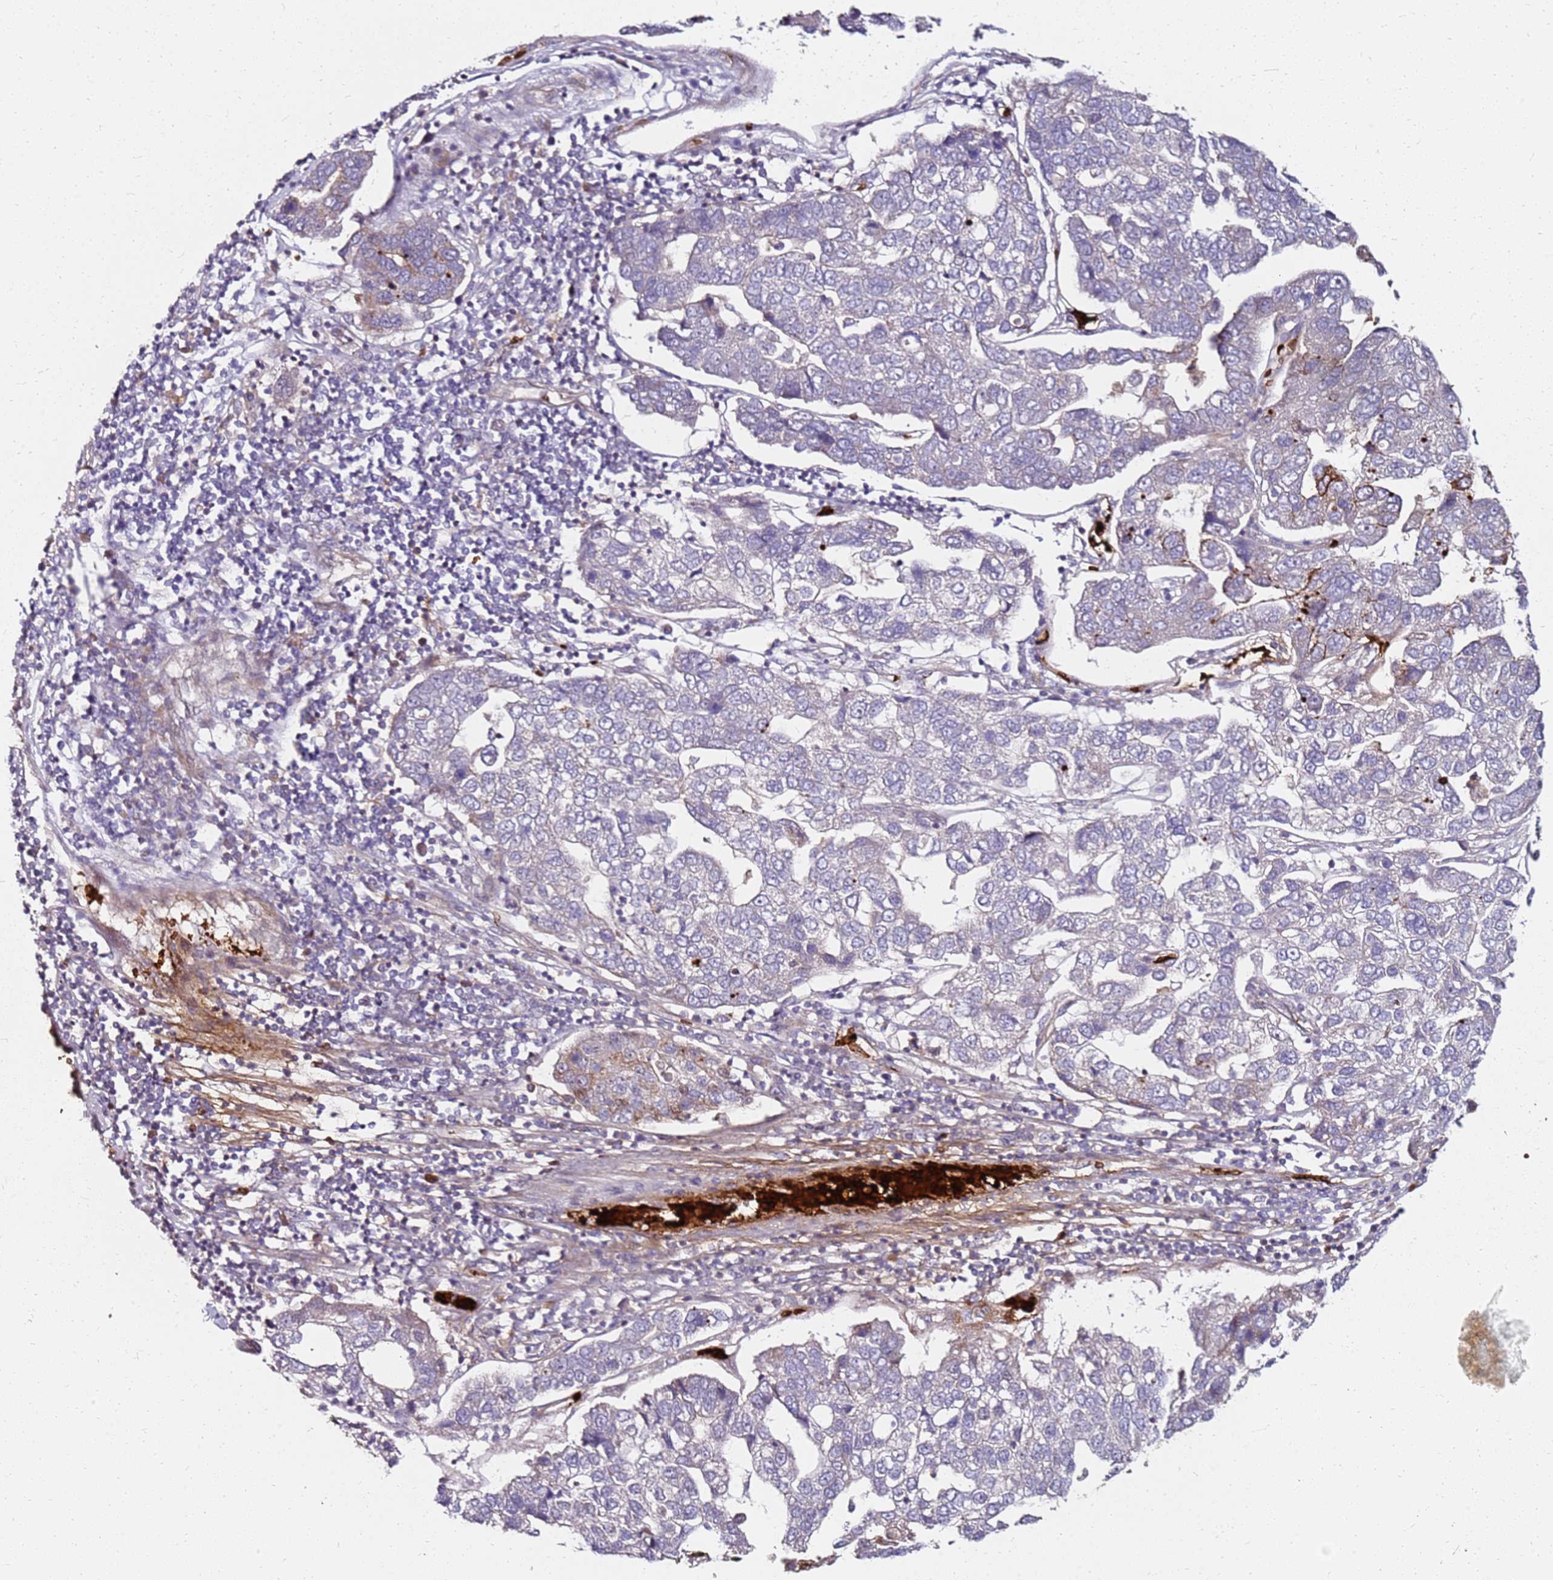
{"staining": {"intensity": "negative", "quantity": "none", "location": "none"}, "tissue": "pancreatic cancer", "cell_type": "Tumor cells", "image_type": "cancer", "snomed": [{"axis": "morphology", "description": "Adenocarcinoma, NOS"}, {"axis": "topography", "description": "Pancreas"}], "caption": "This is an immunohistochemistry micrograph of adenocarcinoma (pancreatic). There is no staining in tumor cells.", "gene": "RNF11", "patient": {"sex": "female", "age": 61}}